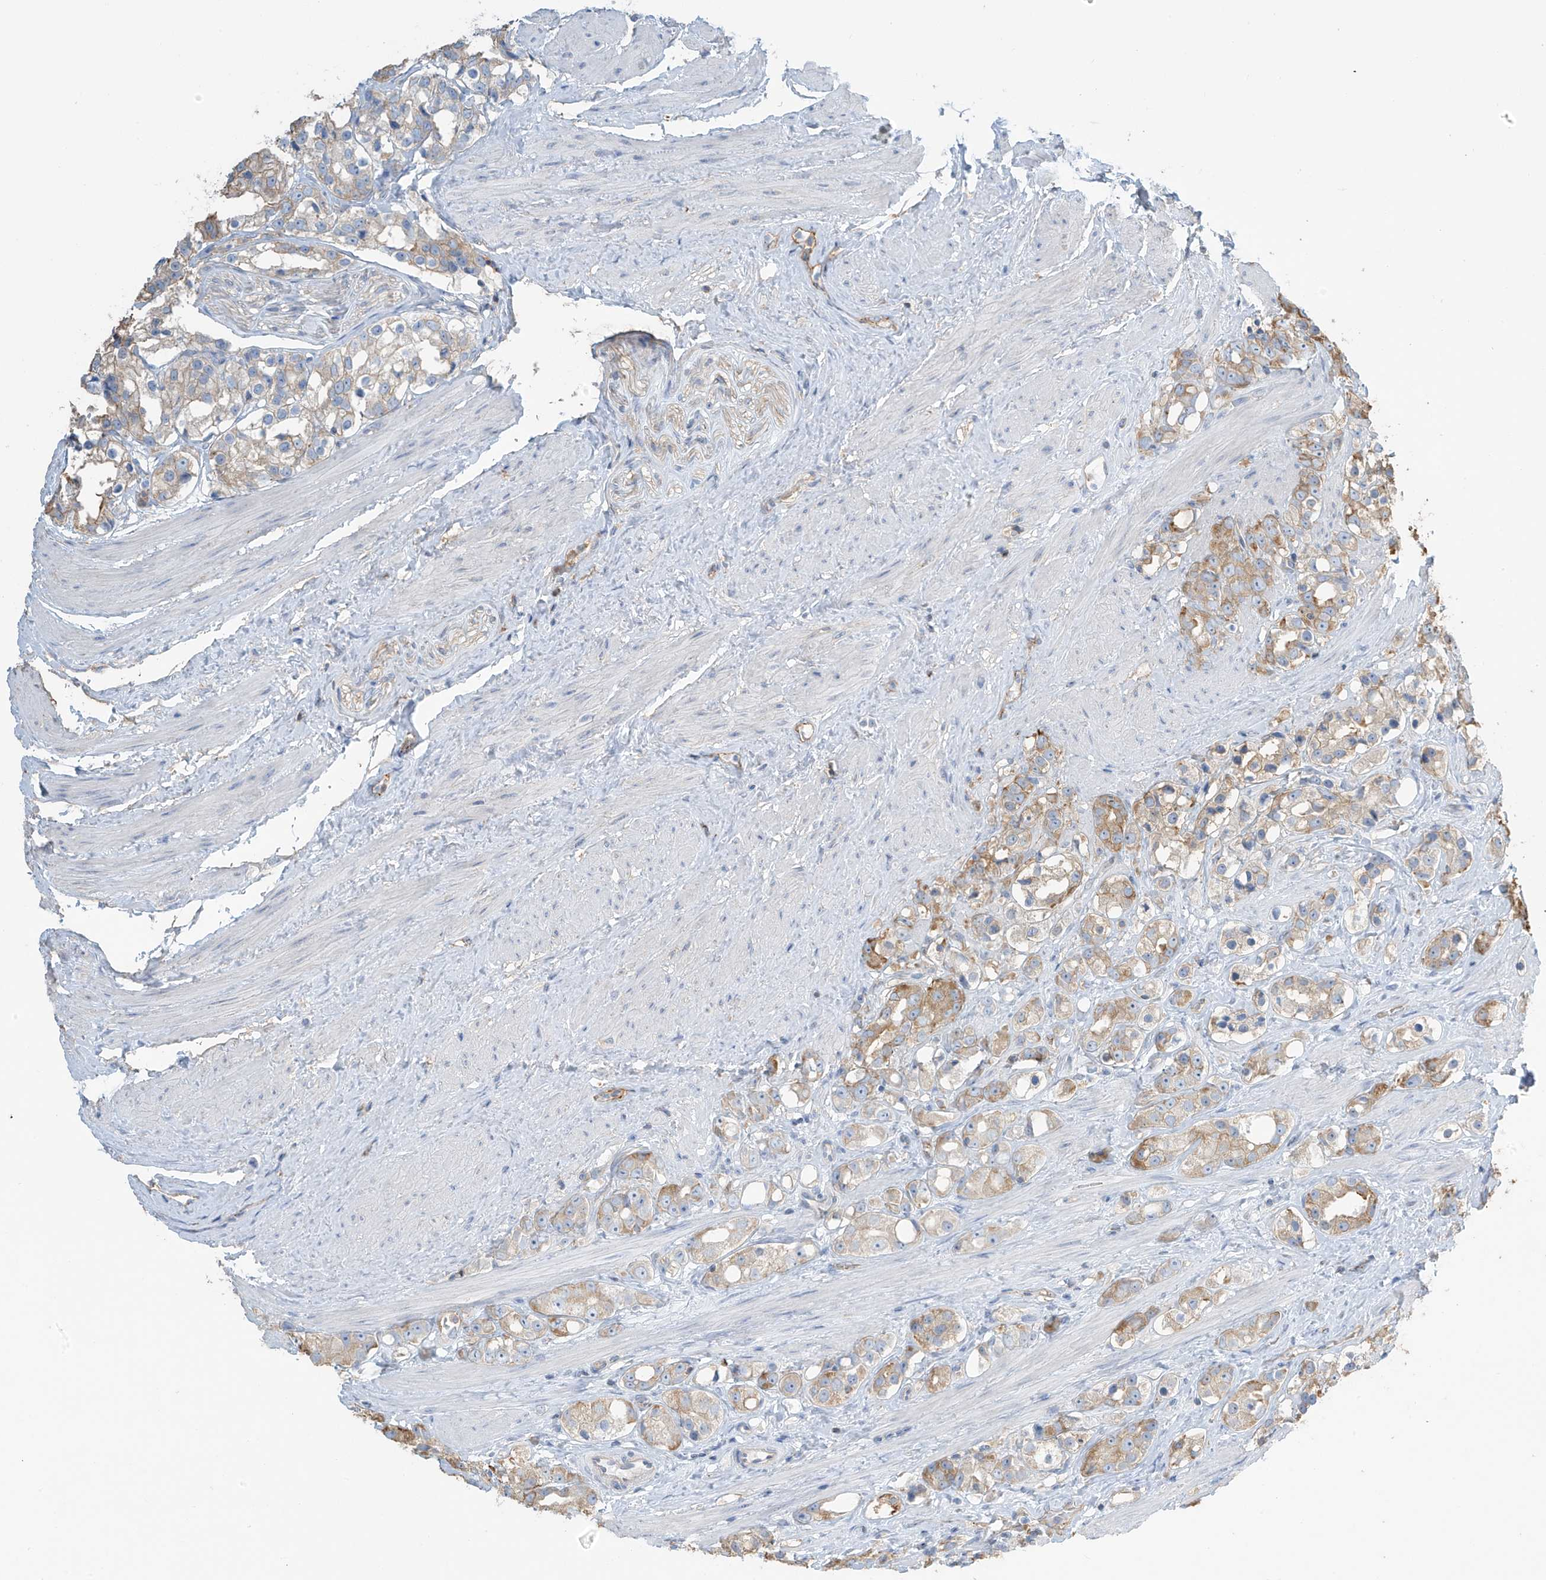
{"staining": {"intensity": "weak", "quantity": ">75%", "location": "cytoplasmic/membranous"}, "tissue": "prostate cancer", "cell_type": "Tumor cells", "image_type": "cancer", "snomed": [{"axis": "morphology", "description": "Adenocarcinoma, NOS"}, {"axis": "topography", "description": "Prostate"}], "caption": "Immunohistochemical staining of prostate adenocarcinoma exhibits low levels of weak cytoplasmic/membranous protein positivity in approximately >75% of tumor cells. The protein is stained brown, and the nuclei are stained in blue (DAB IHC with brightfield microscopy, high magnification).", "gene": "ZNF846", "patient": {"sex": "male", "age": 79}}